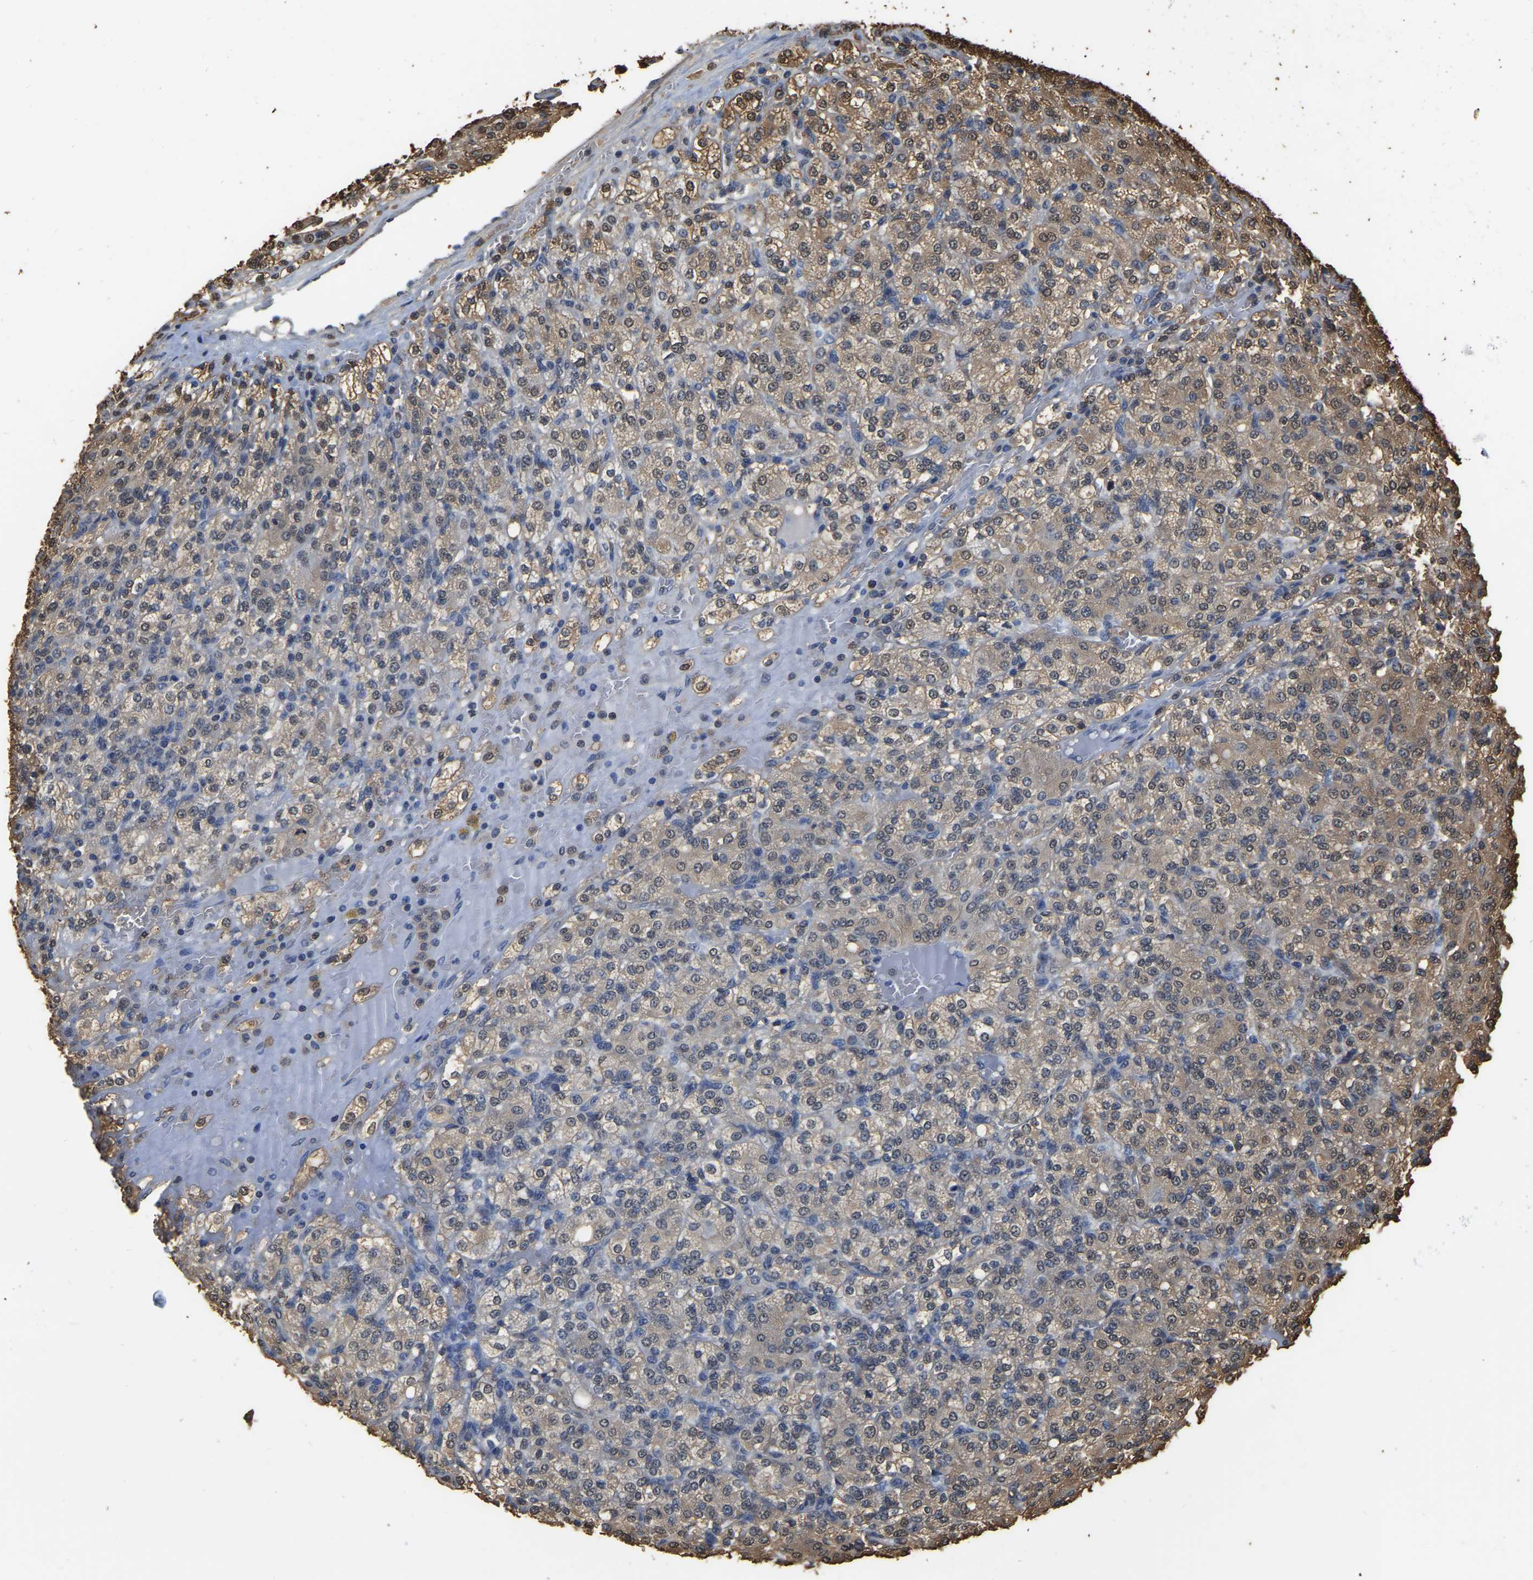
{"staining": {"intensity": "moderate", "quantity": "<25%", "location": "cytoplasmic/membranous"}, "tissue": "renal cancer", "cell_type": "Tumor cells", "image_type": "cancer", "snomed": [{"axis": "morphology", "description": "Adenocarcinoma, NOS"}, {"axis": "topography", "description": "Kidney"}], "caption": "A brown stain highlights moderate cytoplasmic/membranous staining of a protein in human adenocarcinoma (renal) tumor cells. (IHC, brightfield microscopy, high magnification).", "gene": "LDHB", "patient": {"sex": "male", "age": 77}}